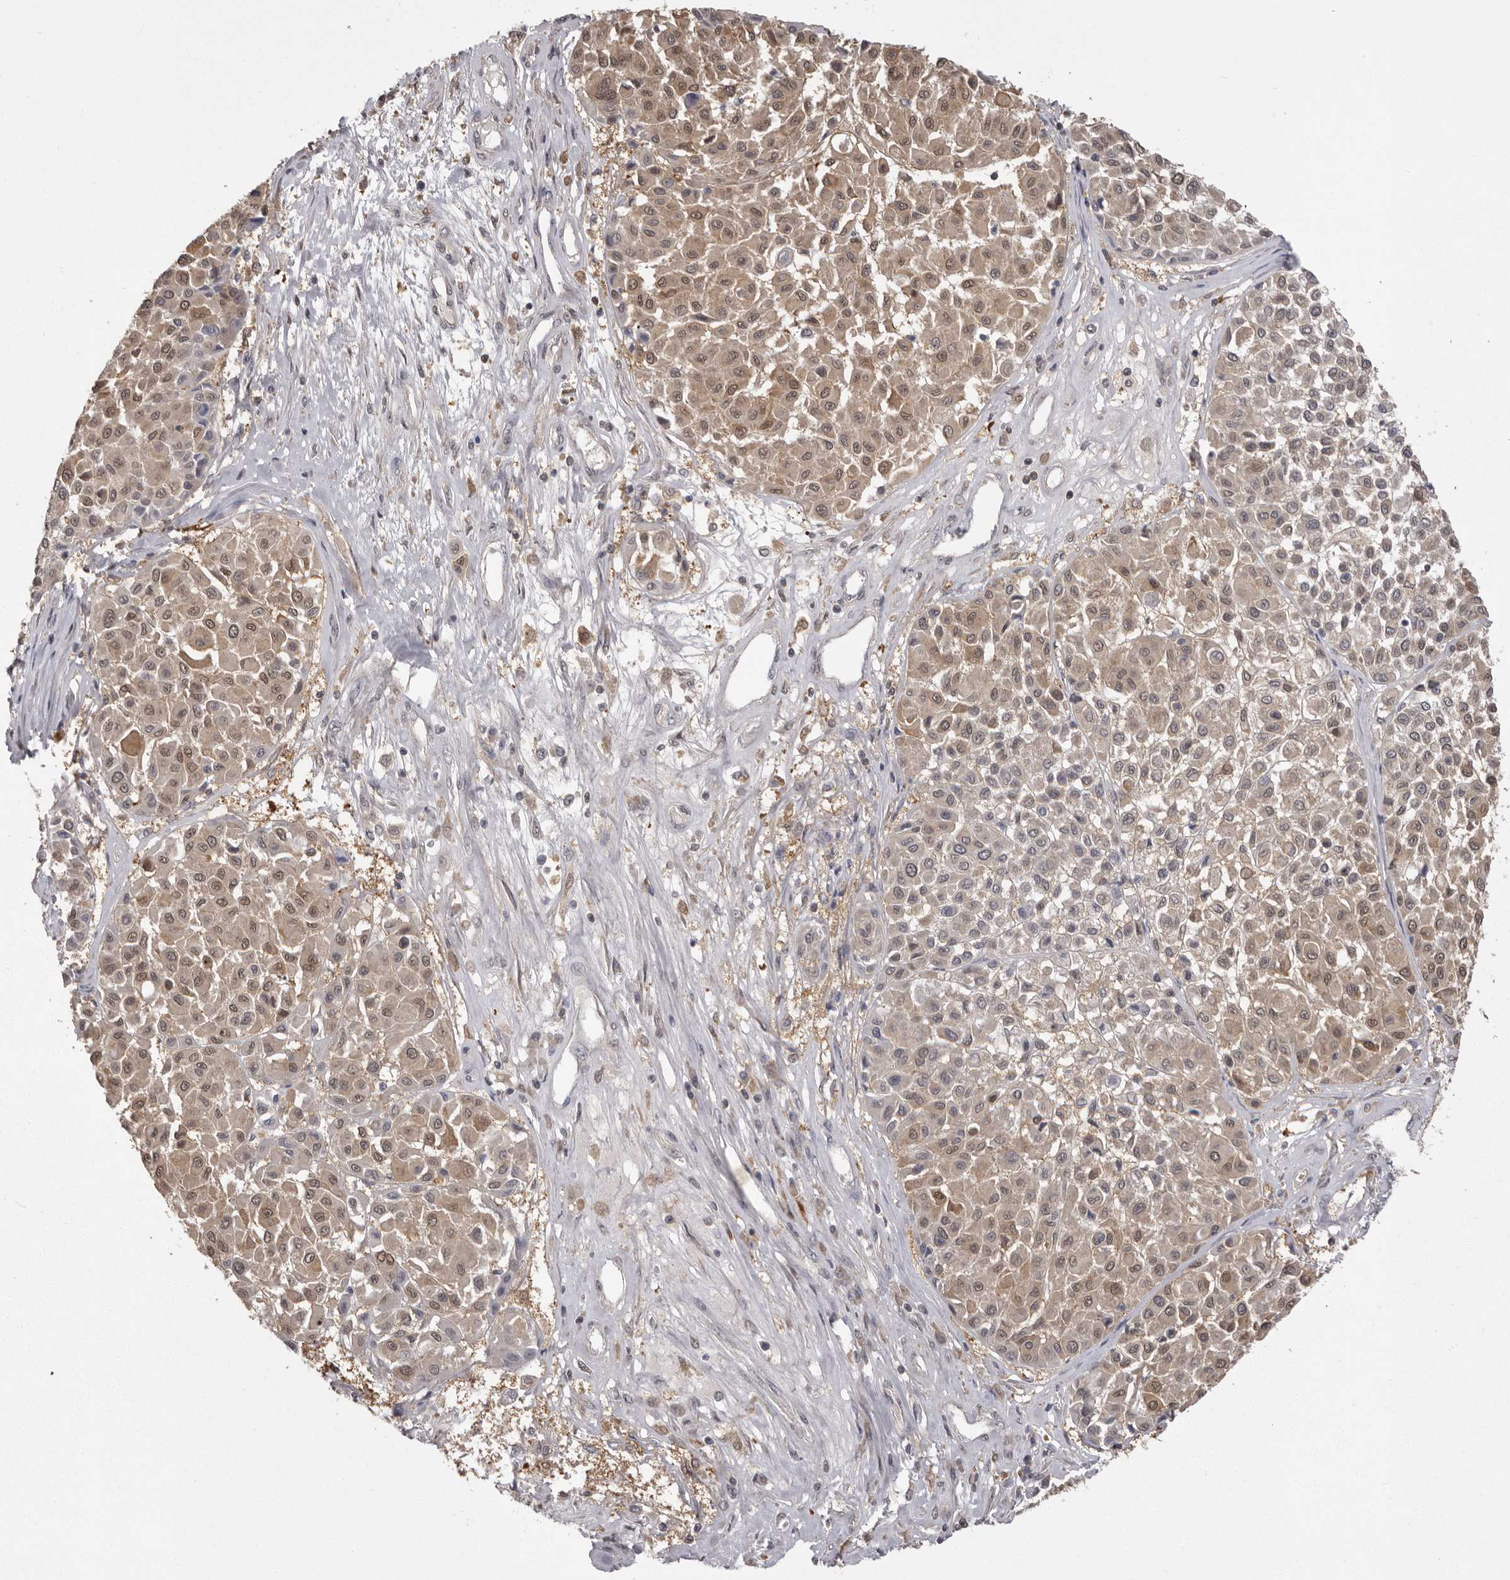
{"staining": {"intensity": "moderate", "quantity": ">75%", "location": "cytoplasmic/membranous,nuclear"}, "tissue": "melanoma", "cell_type": "Tumor cells", "image_type": "cancer", "snomed": [{"axis": "morphology", "description": "Malignant melanoma, Metastatic site"}, {"axis": "topography", "description": "Soft tissue"}], "caption": "Malignant melanoma (metastatic site) stained for a protein (brown) demonstrates moderate cytoplasmic/membranous and nuclear positive positivity in about >75% of tumor cells.", "gene": "MDH1", "patient": {"sex": "male", "age": 41}}